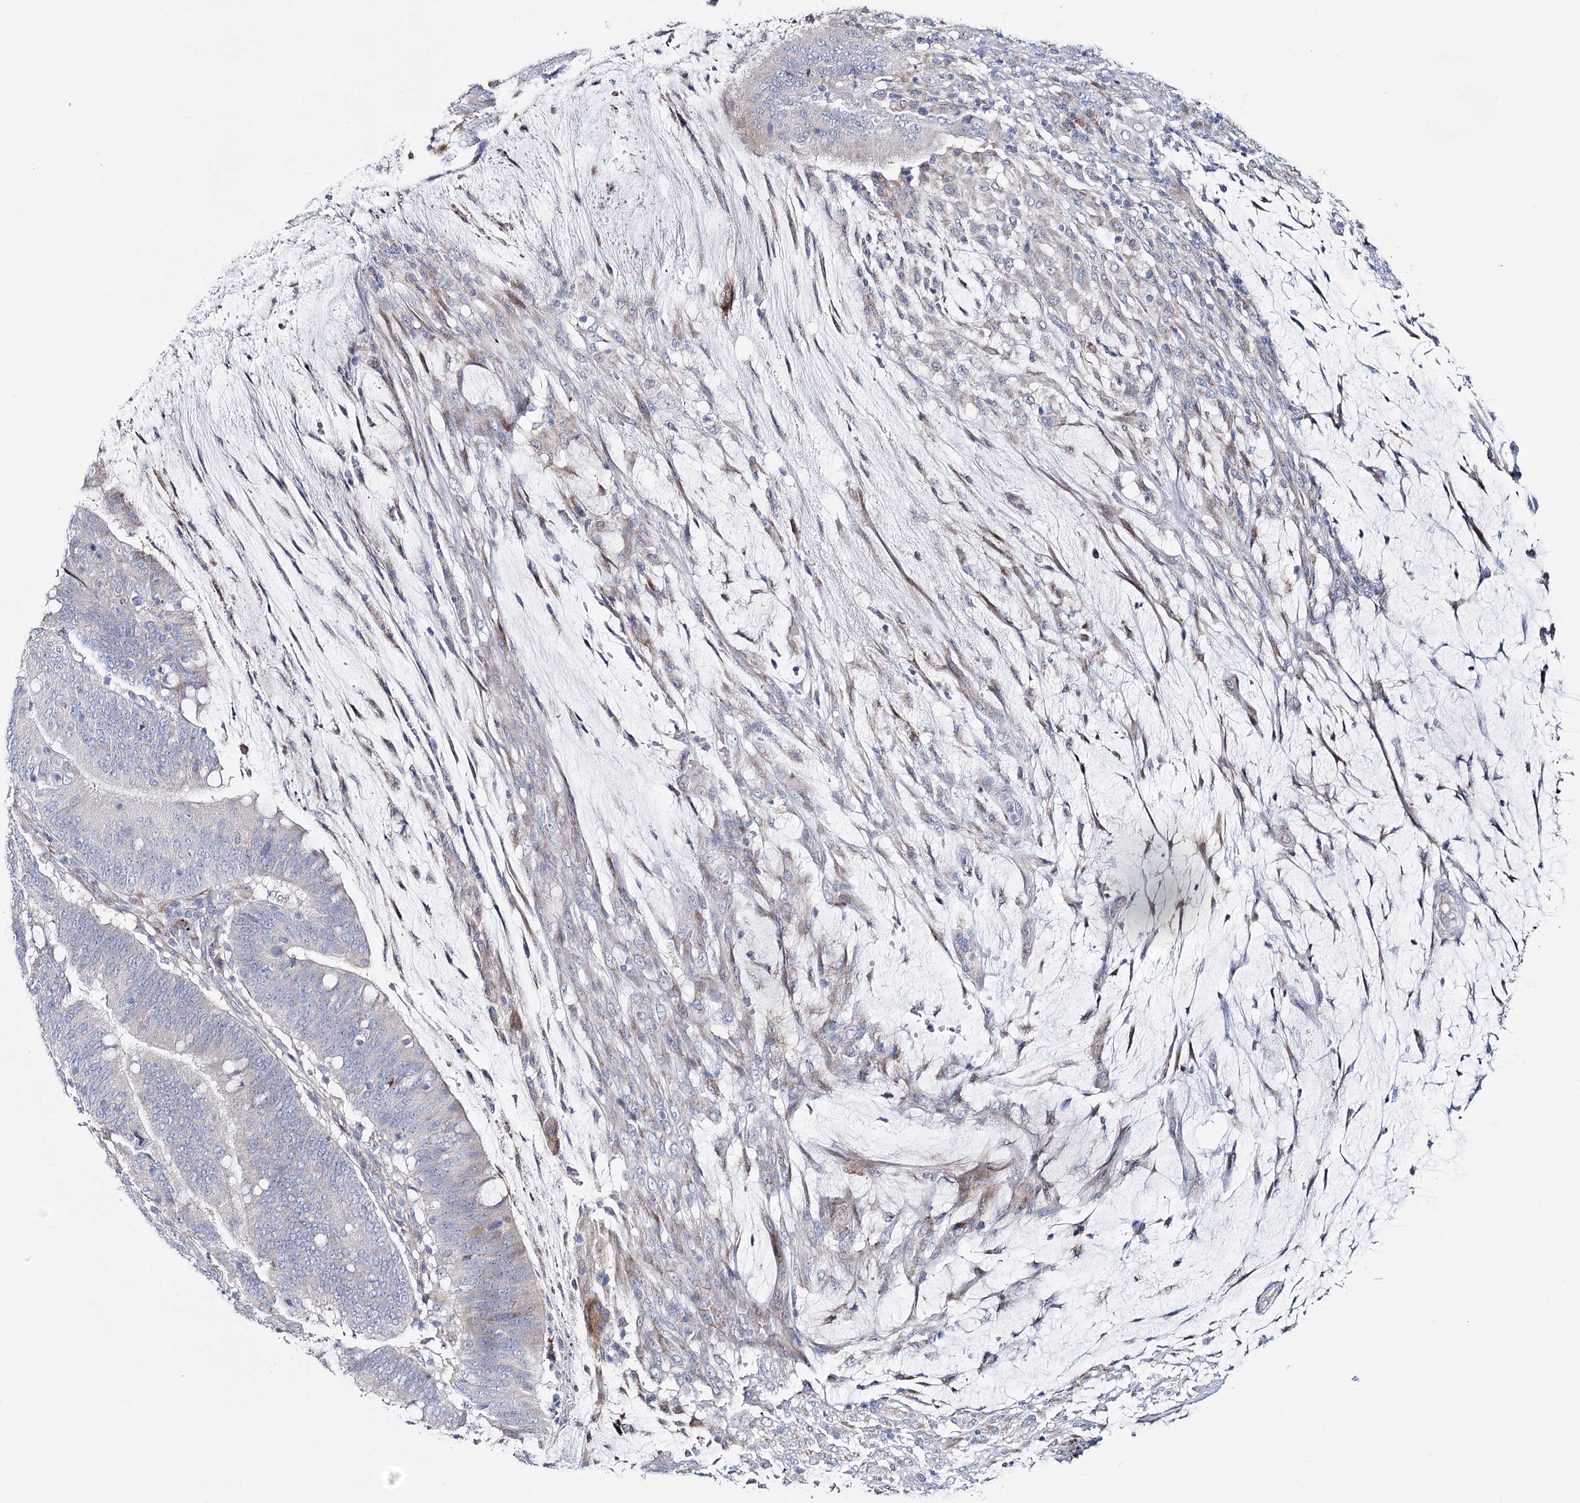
{"staining": {"intensity": "negative", "quantity": "none", "location": "none"}, "tissue": "colorectal cancer", "cell_type": "Tumor cells", "image_type": "cancer", "snomed": [{"axis": "morphology", "description": "Adenocarcinoma, NOS"}, {"axis": "topography", "description": "Colon"}], "caption": "Tumor cells show no significant protein expression in colorectal adenocarcinoma.", "gene": "CPLANE1", "patient": {"sex": "female", "age": 66}}